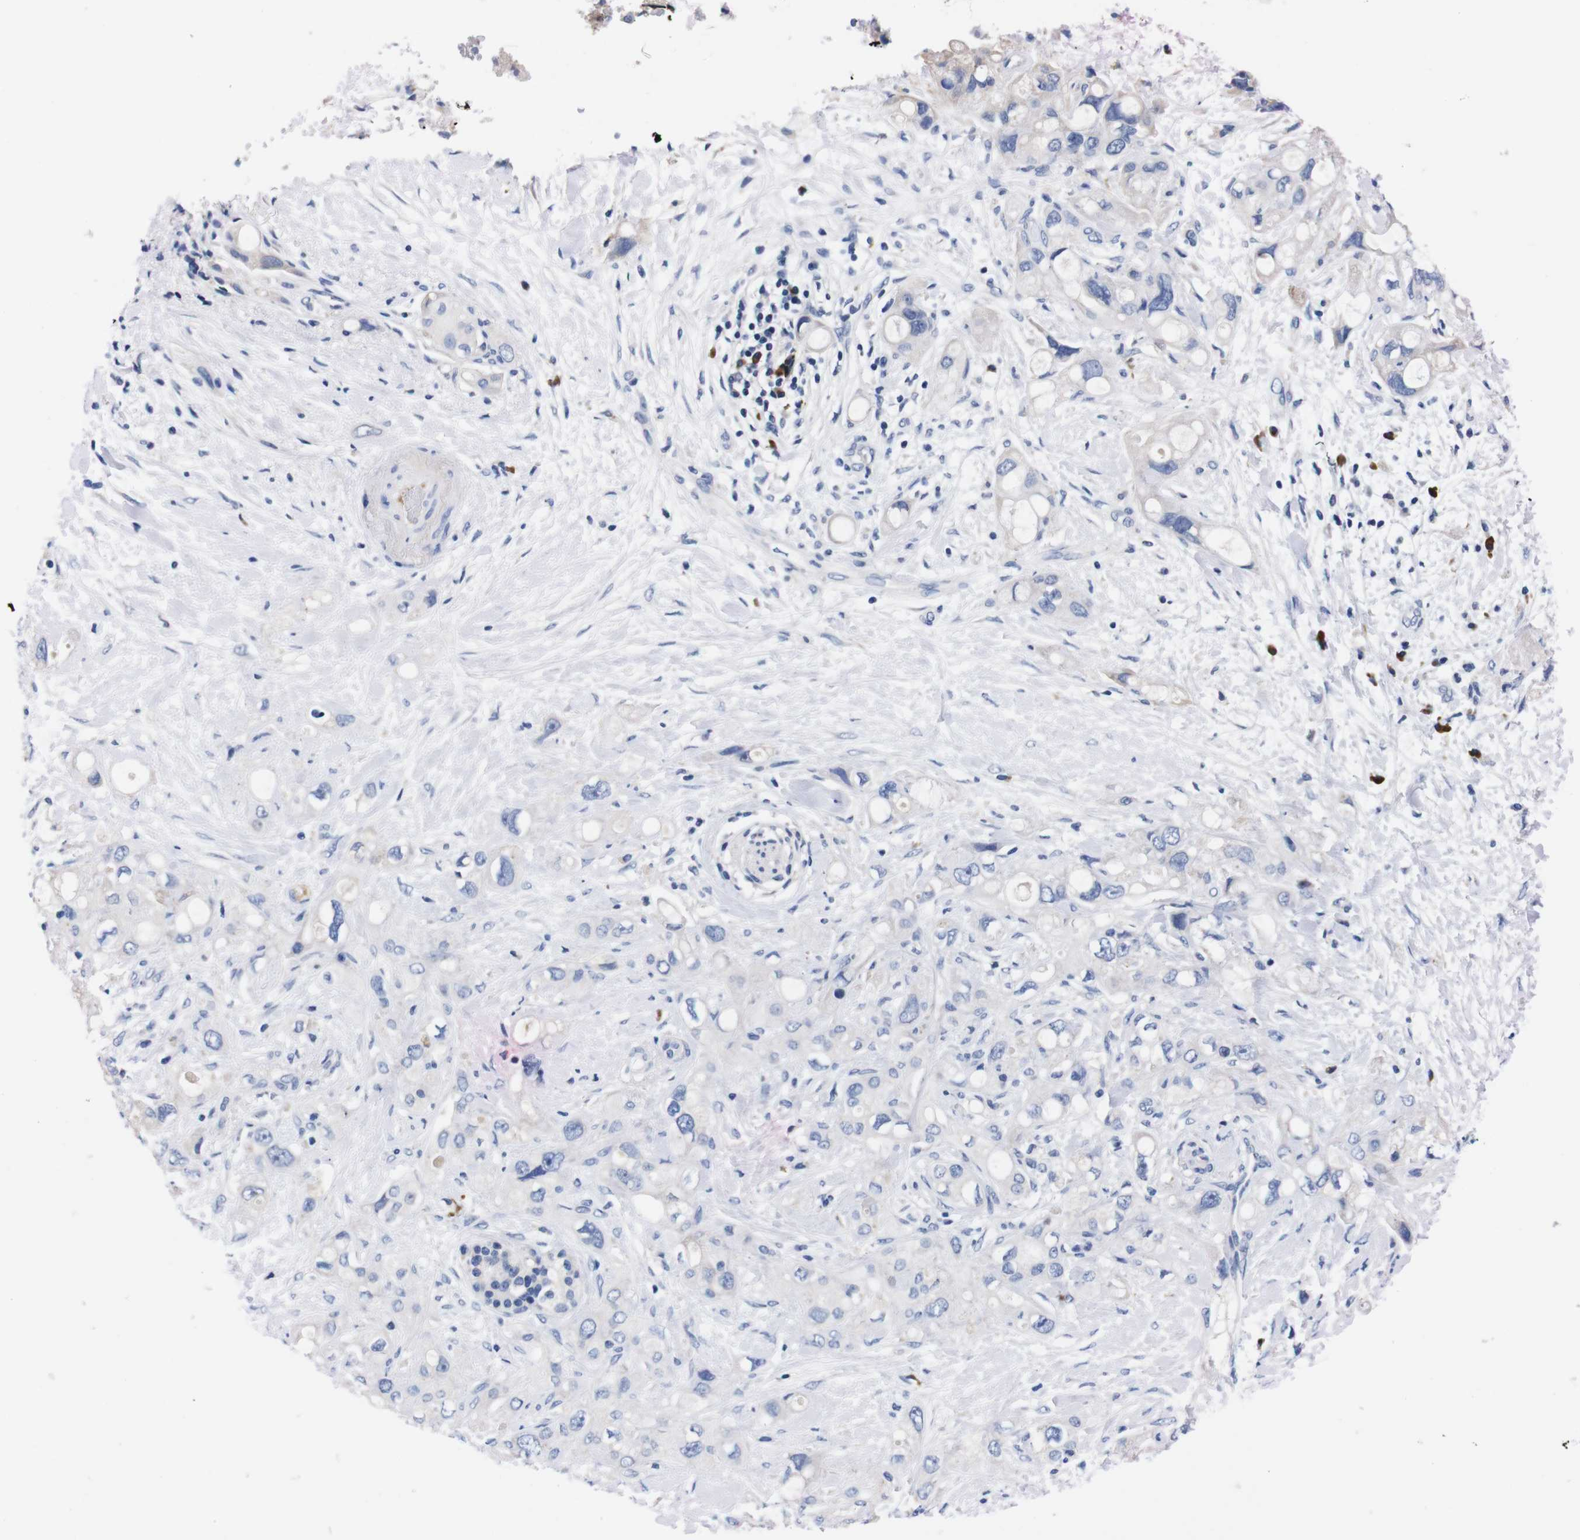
{"staining": {"intensity": "negative", "quantity": "none", "location": "none"}, "tissue": "pancreatic cancer", "cell_type": "Tumor cells", "image_type": "cancer", "snomed": [{"axis": "morphology", "description": "Adenocarcinoma, NOS"}, {"axis": "topography", "description": "Pancreas"}], "caption": "Immunohistochemistry micrograph of neoplastic tissue: human pancreatic cancer stained with DAB (3,3'-diaminobenzidine) shows no significant protein positivity in tumor cells.", "gene": "FAM210A", "patient": {"sex": "female", "age": 56}}